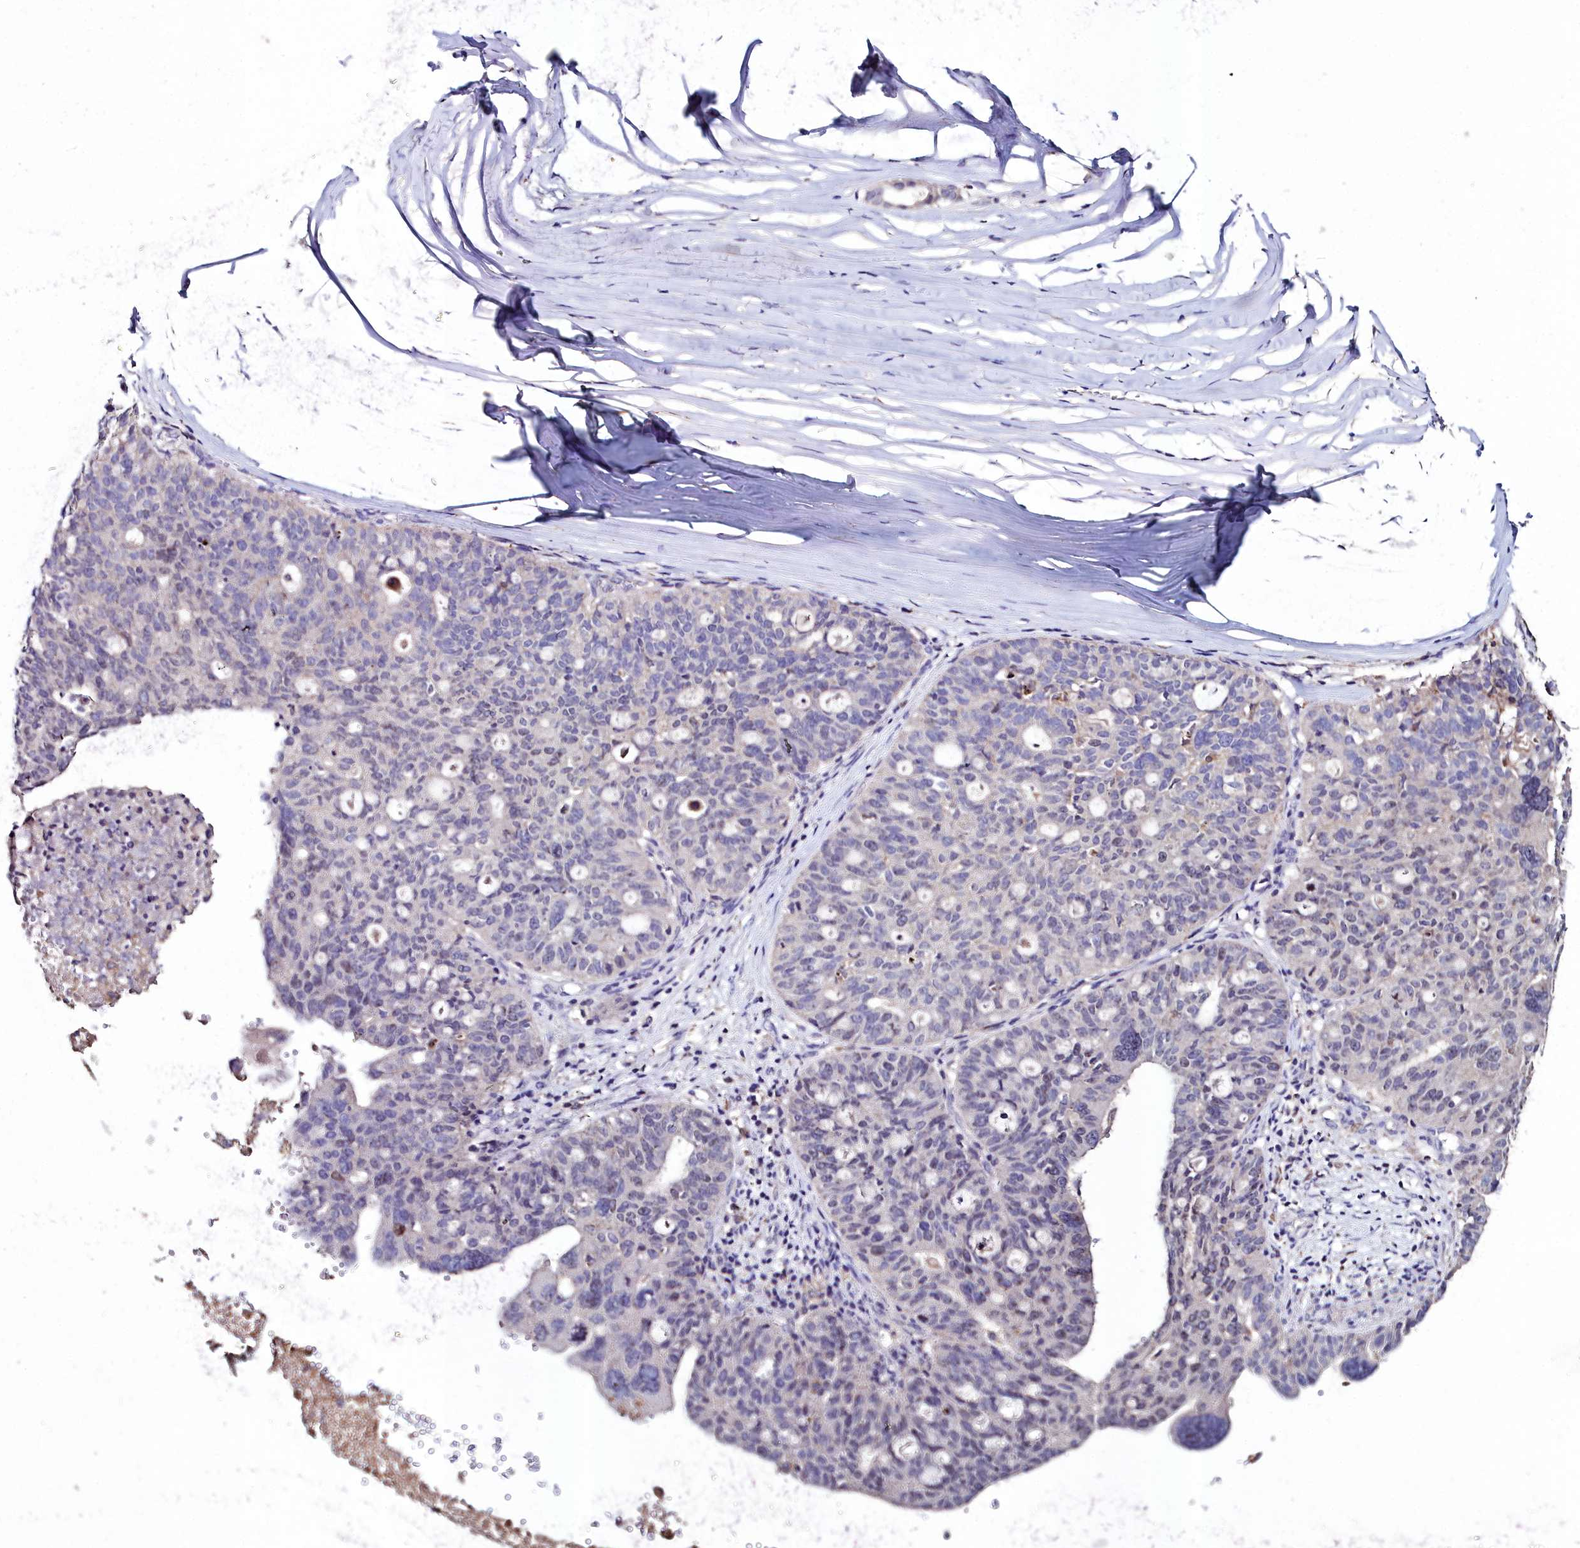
{"staining": {"intensity": "negative", "quantity": "none", "location": "none"}, "tissue": "ovarian cancer", "cell_type": "Tumor cells", "image_type": "cancer", "snomed": [{"axis": "morphology", "description": "Cystadenocarcinoma, serous, NOS"}, {"axis": "topography", "description": "Ovary"}], "caption": "This is an IHC histopathology image of ovarian cancer. There is no positivity in tumor cells.", "gene": "AMBRA1", "patient": {"sex": "female", "age": 59}}